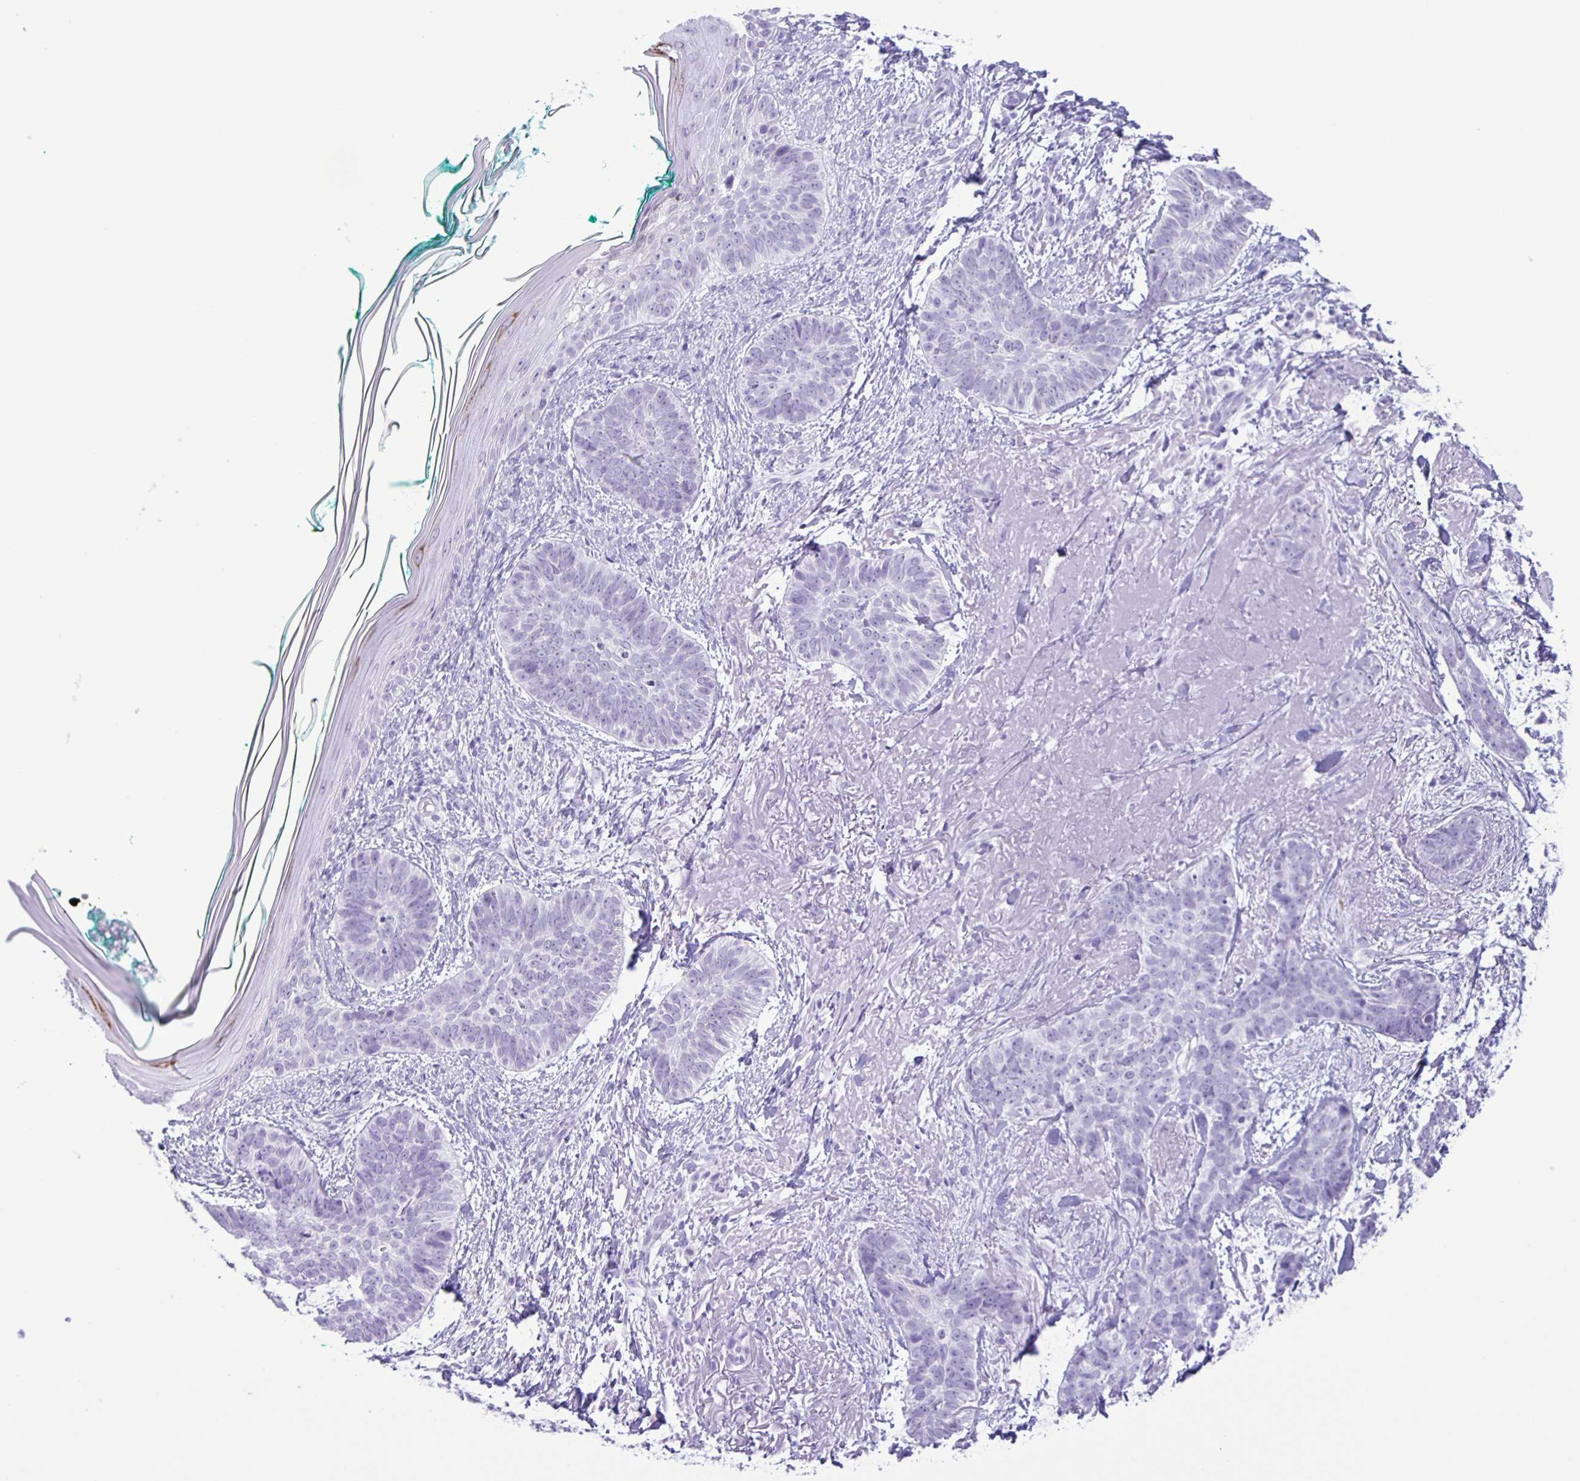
{"staining": {"intensity": "negative", "quantity": "none", "location": "none"}, "tissue": "skin cancer", "cell_type": "Tumor cells", "image_type": "cancer", "snomed": [{"axis": "morphology", "description": "Basal cell carcinoma"}, {"axis": "topography", "description": "Skin"}, {"axis": "topography", "description": "Skin of face"}, {"axis": "topography", "description": "Skin of nose"}], "caption": "Skin cancer was stained to show a protein in brown. There is no significant positivity in tumor cells.", "gene": "EZHIP", "patient": {"sex": "female", "age": 86}}